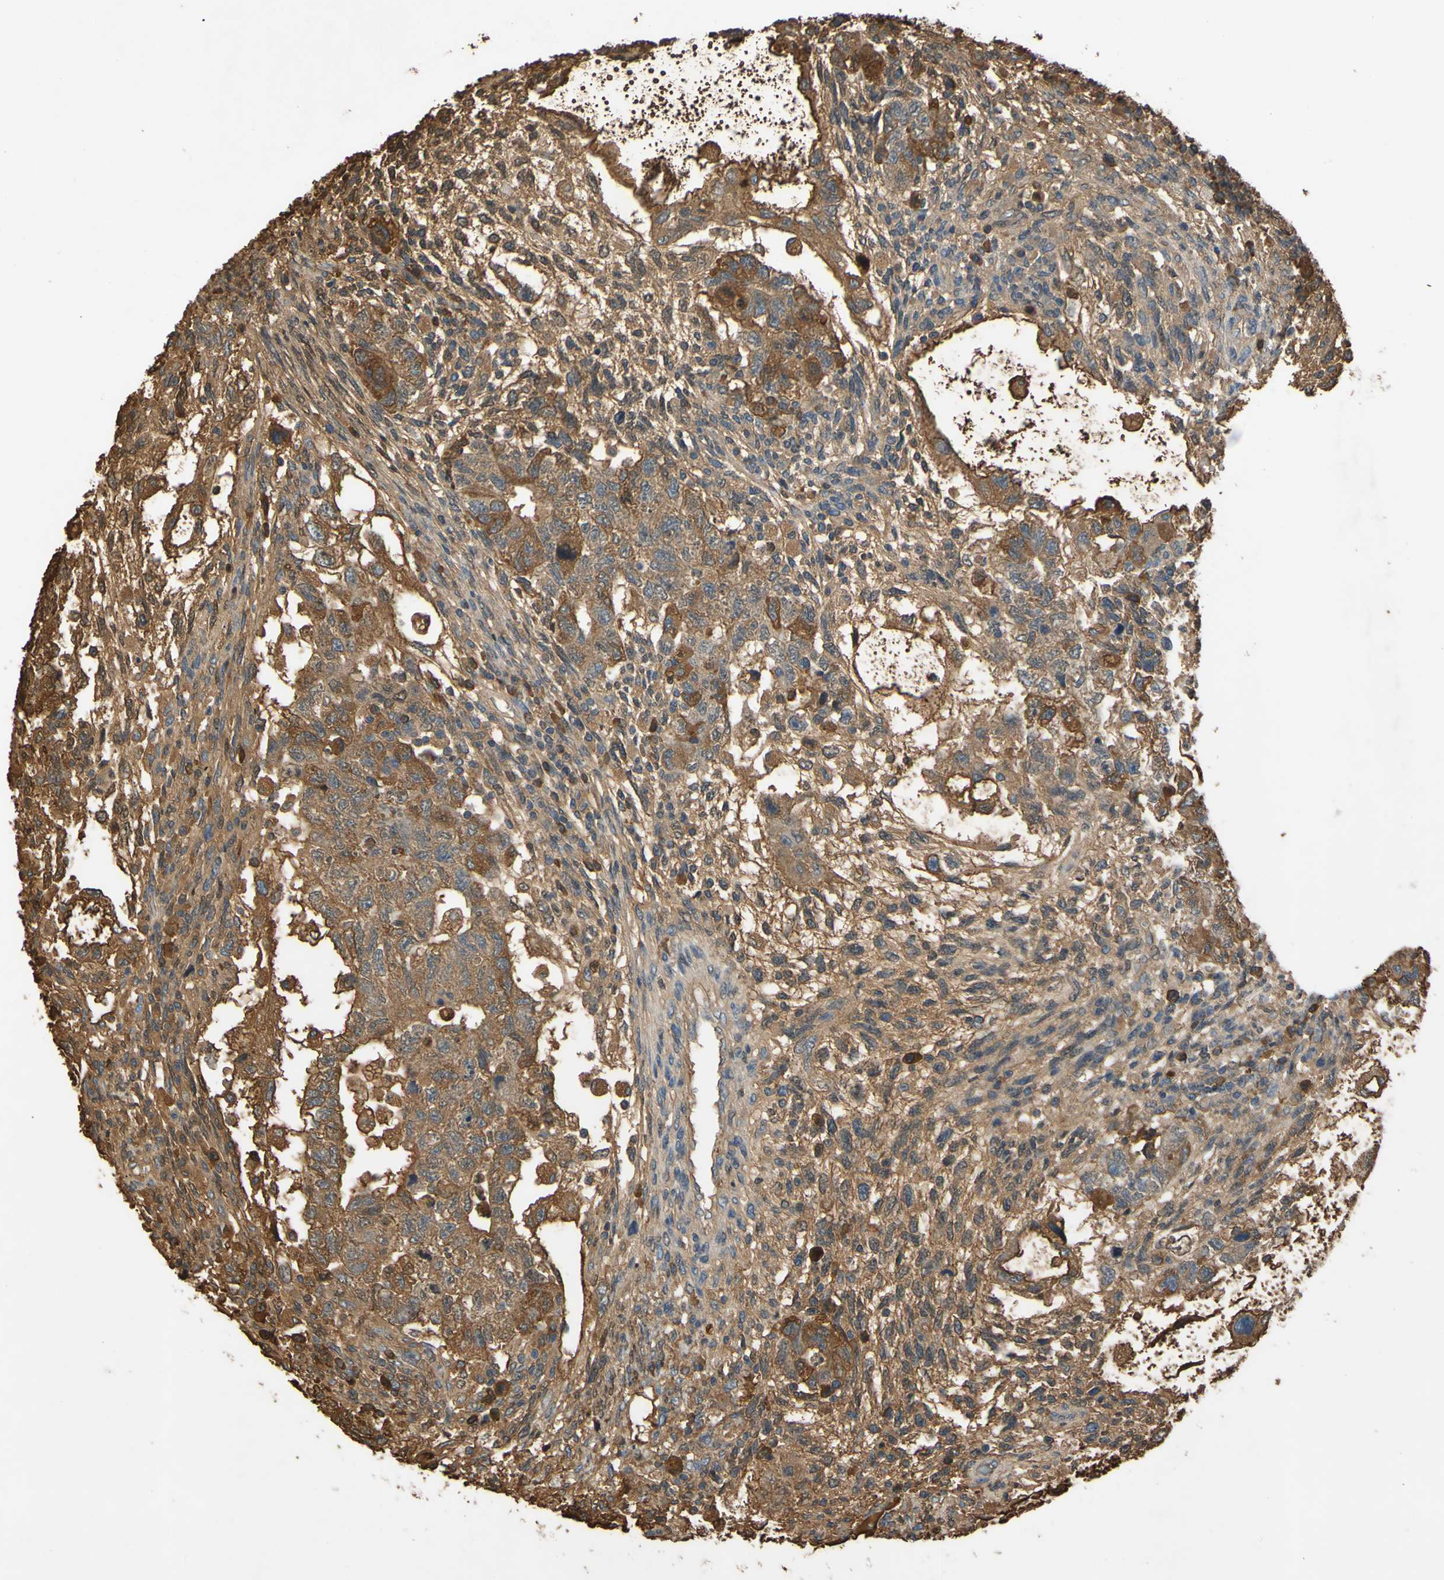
{"staining": {"intensity": "moderate", "quantity": "25%-75%", "location": "cytoplasmic/membranous"}, "tissue": "testis cancer", "cell_type": "Tumor cells", "image_type": "cancer", "snomed": [{"axis": "morphology", "description": "Normal tissue, NOS"}, {"axis": "morphology", "description": "Carcinoma, Embryonal, NOS"}, {"axis": "topography", "description": "Testis"}], "caption": "Brown immunohistochemical staining in testis cancer (embryonal carcinoma) exhibits moderate cytoplasmic/membranous positivity in about 25%-75% of tumor cells. Using DAB (3,3'-diaminobenzidine) (brown) and hematoxylin (blue) stains, captured at high magnification using brightfield microscopy.", "gene": "TIMP2", "patient": {"sex": "male", "age": 36}}